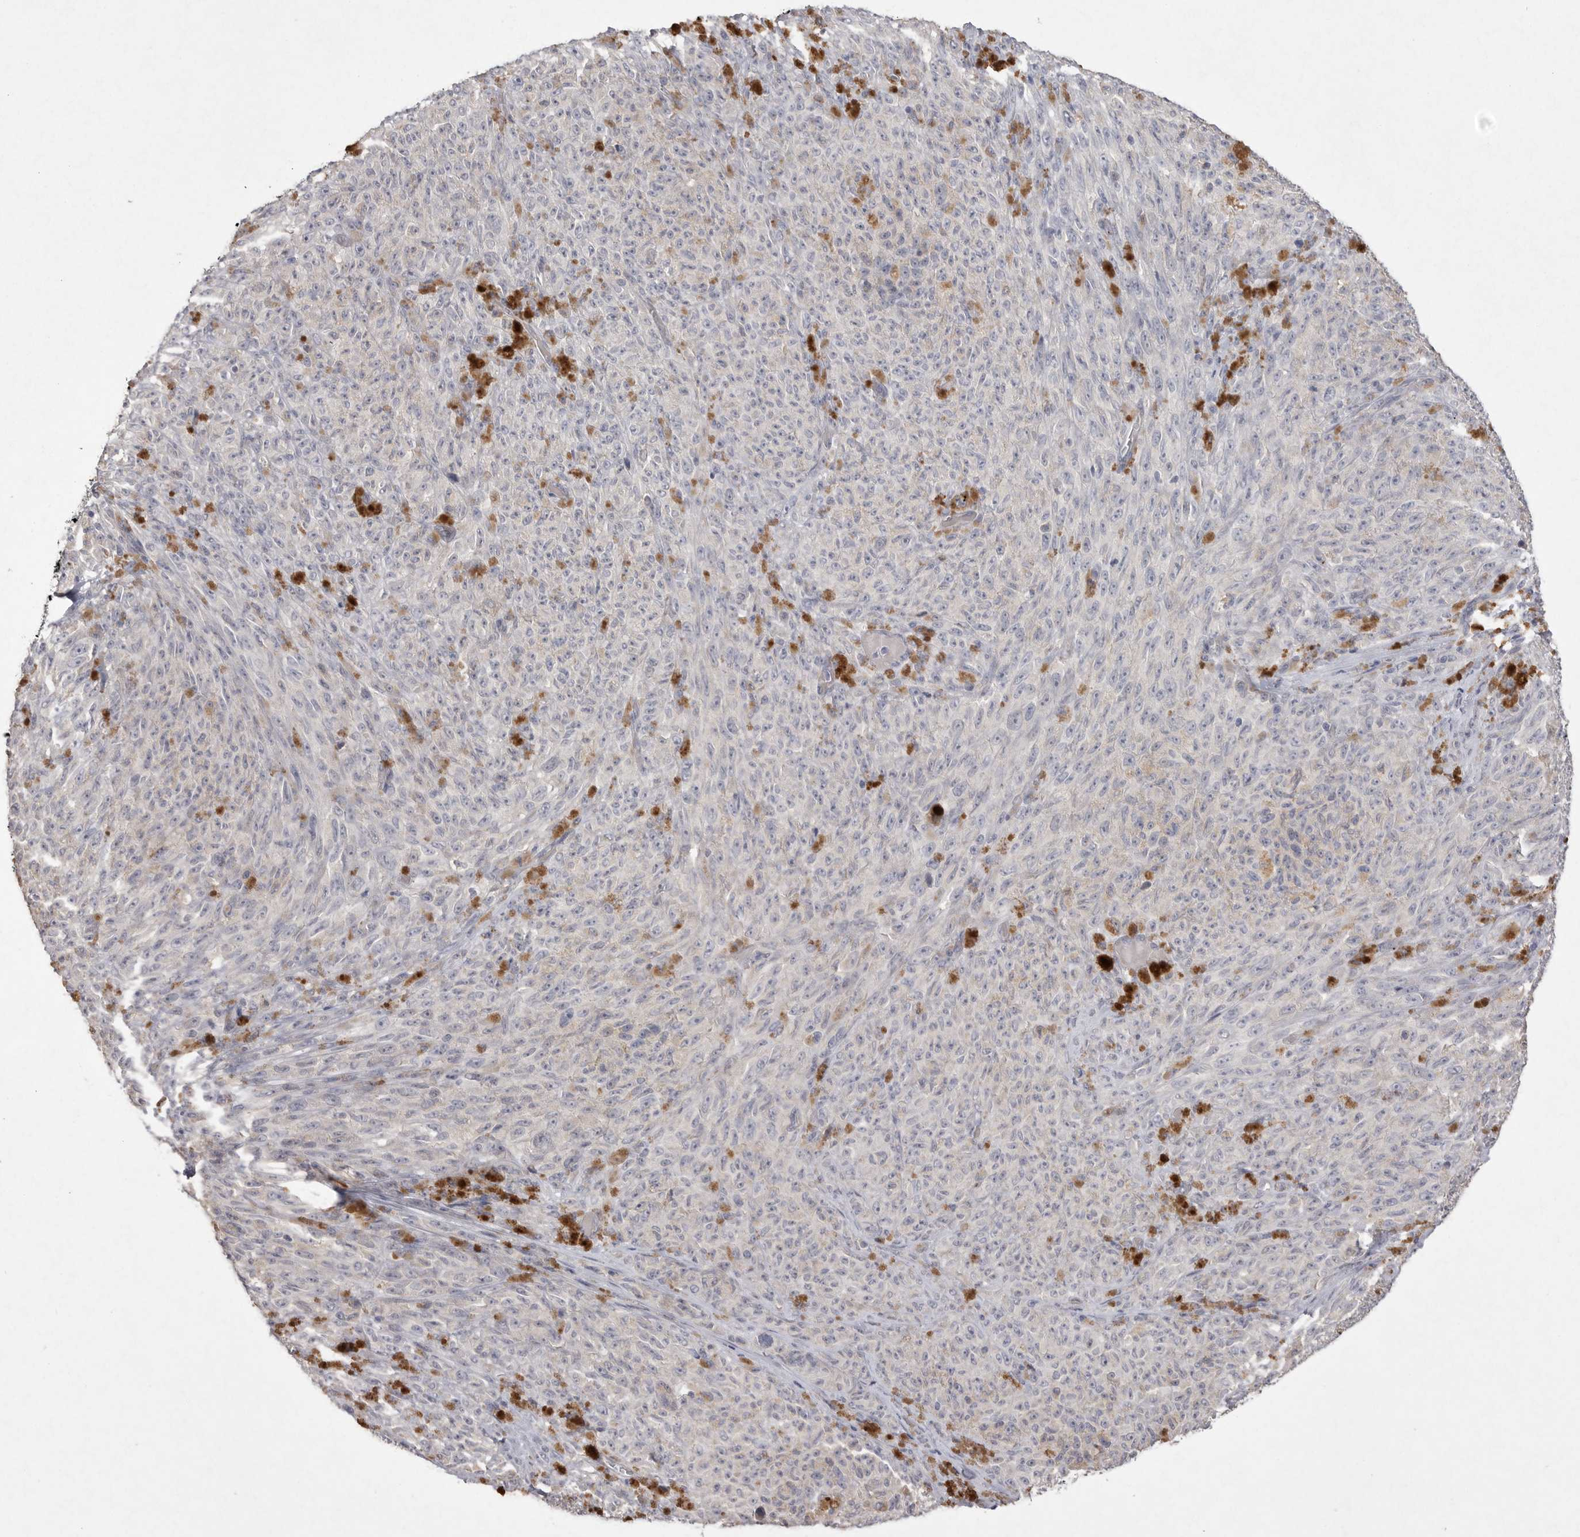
{"staining": {"intensity": "negative", "quantity": "none", "location": "none"}, "tissue": "melanoma", "cell_type": "Tumor cells", "image_type": "cancer", "snomed": [{"axis": "morphology", "description": "Malignant melanoma, NOS"}, {"axis": "topography", "description": "Skin"}], "caption": "Immunohistochemistry (IHC) of human melanoma exhibits no expression in tumor cells.", "gene": "VANGL2", "patient": {"sex": "female", "age": 82}}